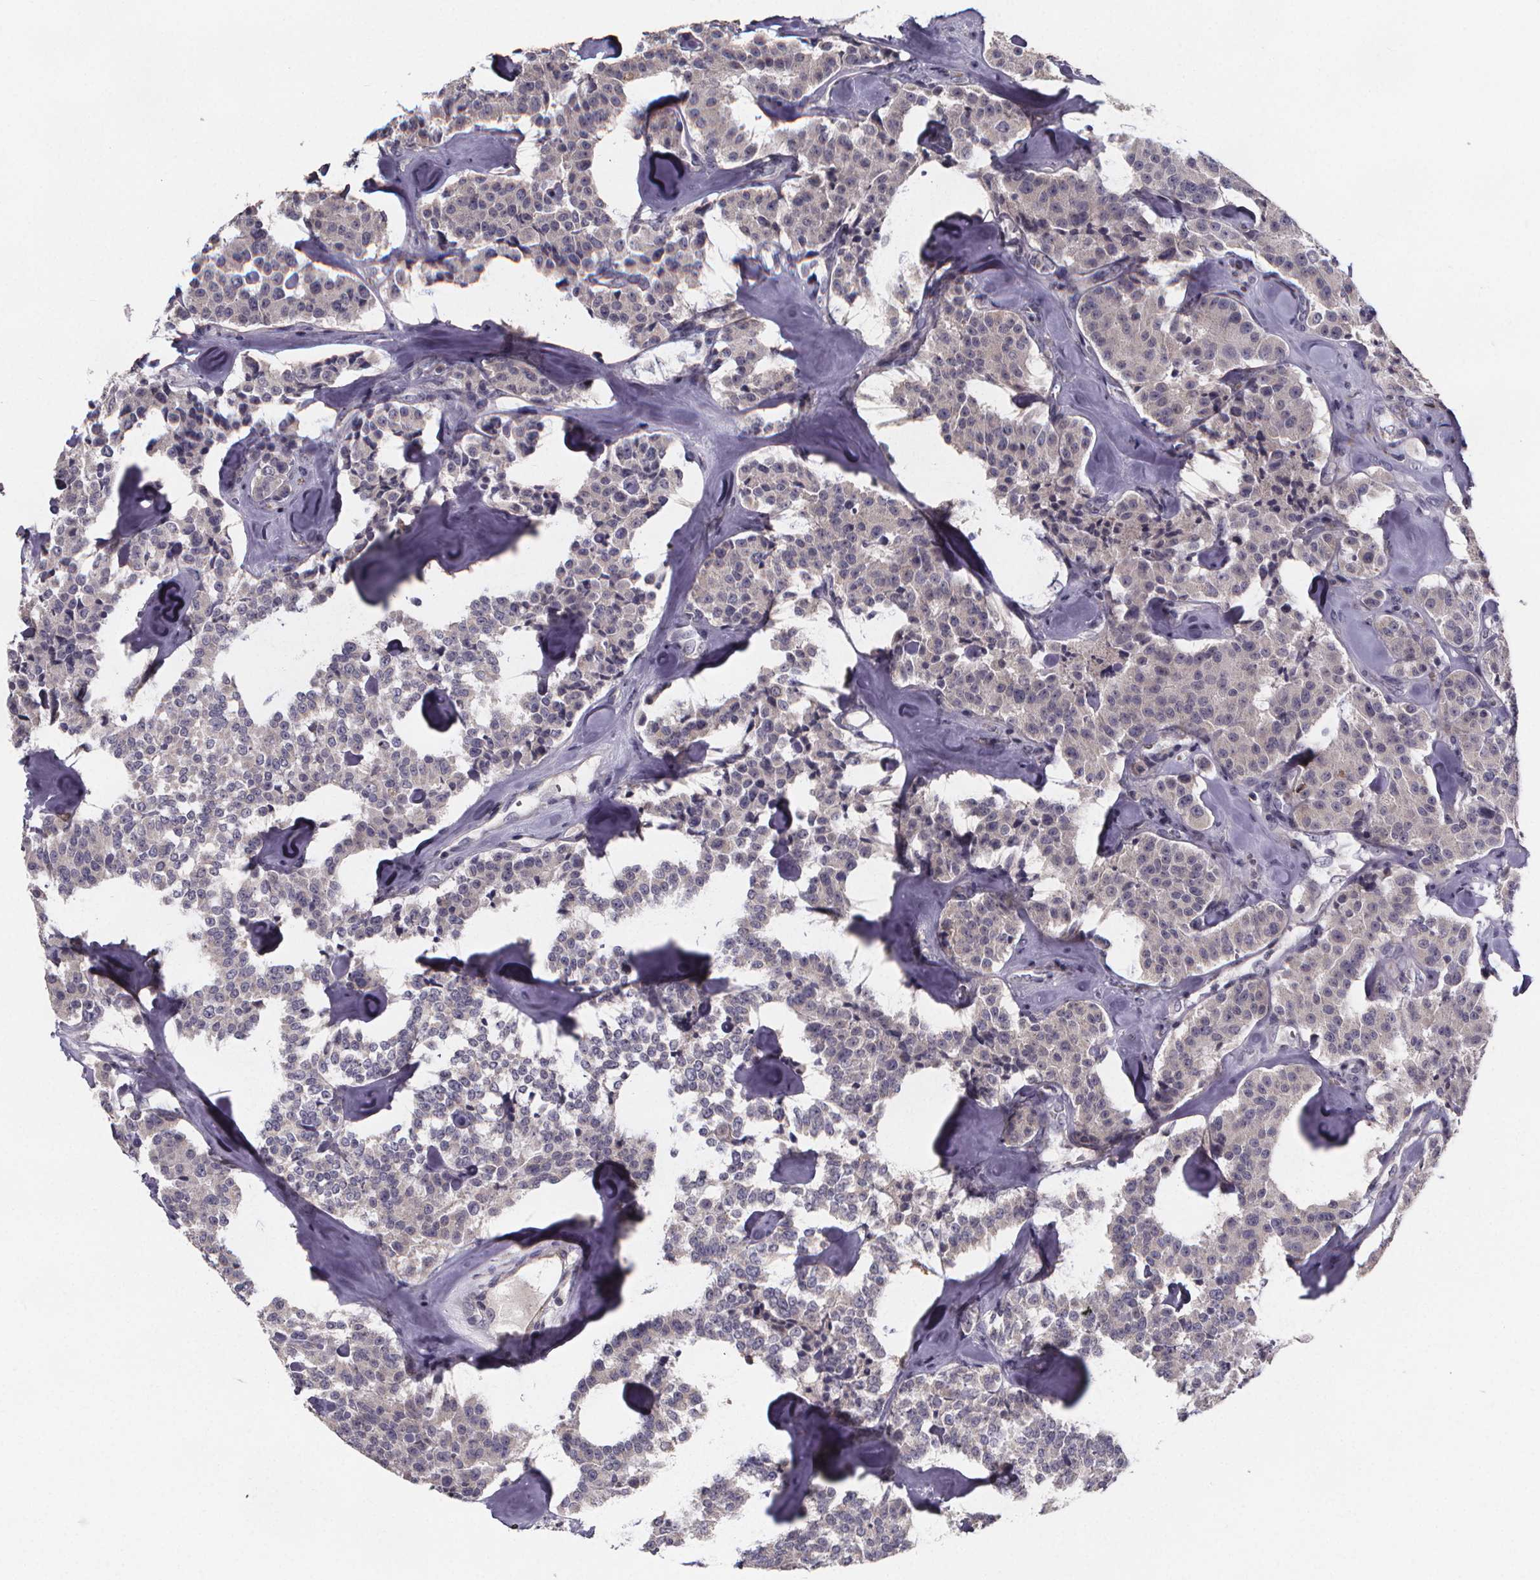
{"staining": {"intensity": "negative", "quantity": "none", "location": "none"}, "tissue": "carcinoid", "cell_type": "Tumor cells", "image_type": "cancer", "snomed": [{"axis": "morphology", "description": "Carcinoid, malignant, NOS"}, {"axis": "topography", "description": "Pancreas"}], "caption": "Tumor cells are negative for protein expression in human malignant carcinoid.", "gene": "FBXW2", "patient": {"sex": "male", "age": 41}}